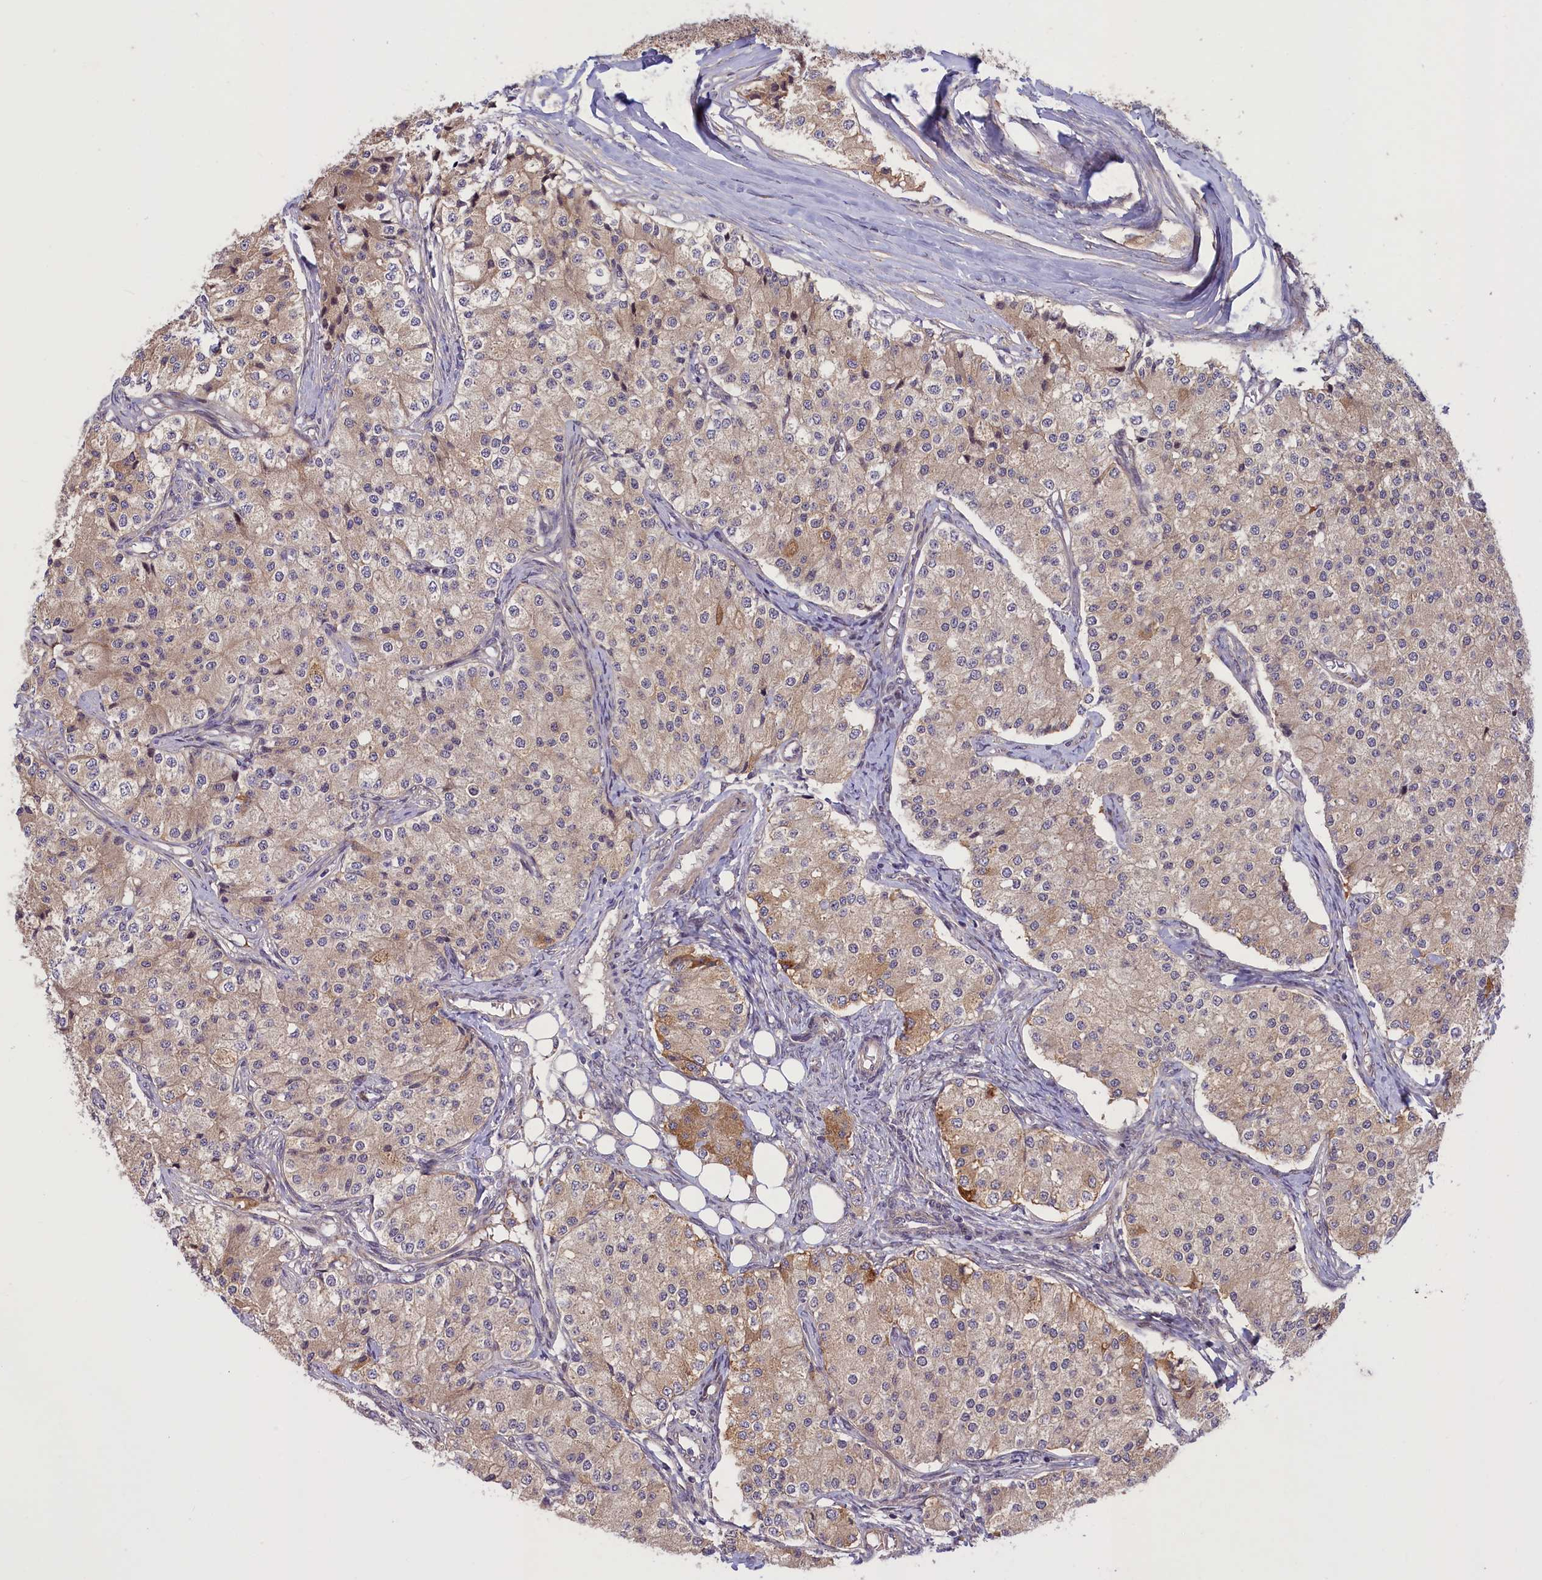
{"staining": {"intensity": "weak", "quantity": "25%-75%", "location": "cytoplasmic/membranous"}, "tissue": "carcinoid", "cell_type": "Tumor cells", "image_type": "cancer", "snomed": [{"axis": "morphology", "description": "Carcinoid, malignant, NOS"}, {"axis": "topography", "description": "Colon"}], "caption": "The histopathology image reveals a brown stain indicating the presence of a protein in the cytoplasmic/membranous of tumor cells in carcinoid.", "gene": "MAN2C1", "patient": {"sex": "female", "age": 52}}